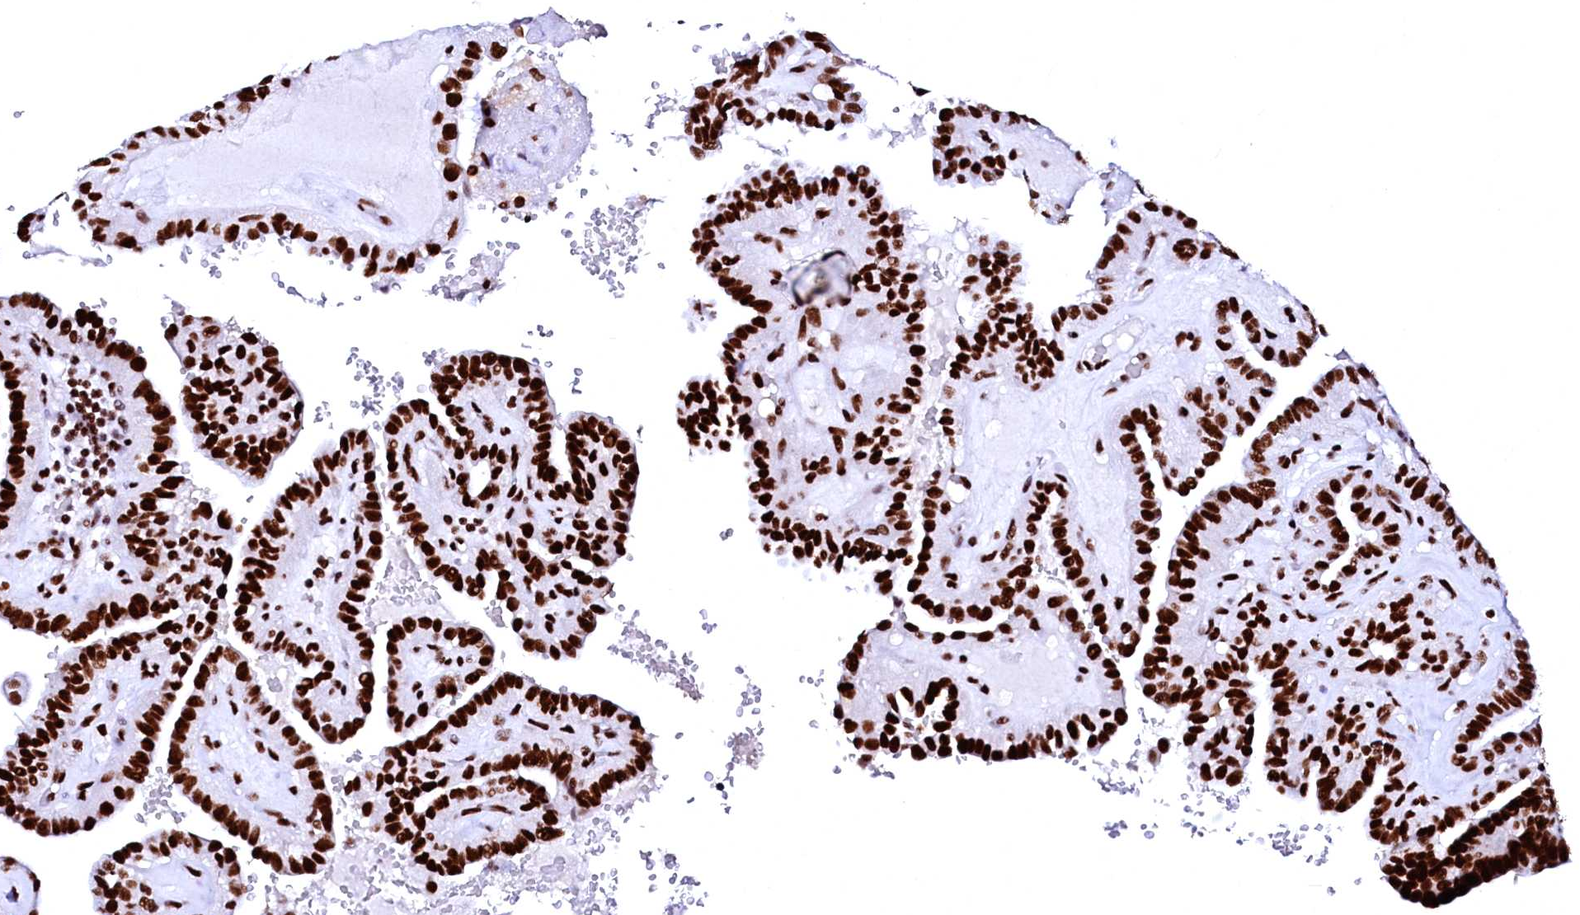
{"staining": {"intensity": "strong", "quantity": ">75%", "location": "nuclear"}, "tissue": "thyroid cancer", "cell_type": "Tumor cells", "image_type": "cancer", "snomed": [{"axis": "morphology", "description": "Papillary adenocarcinoma, NOS"}, {"axis": "topography", "description": "Thyroid gland"}], "caption": "Strong nuclear protein positivity is present in about >75% of tumor cells in thyroid cancer. Nuclei are stained in blue.", "gene": "CPSF6", "patient": {"sex": "male", "age": 77}}